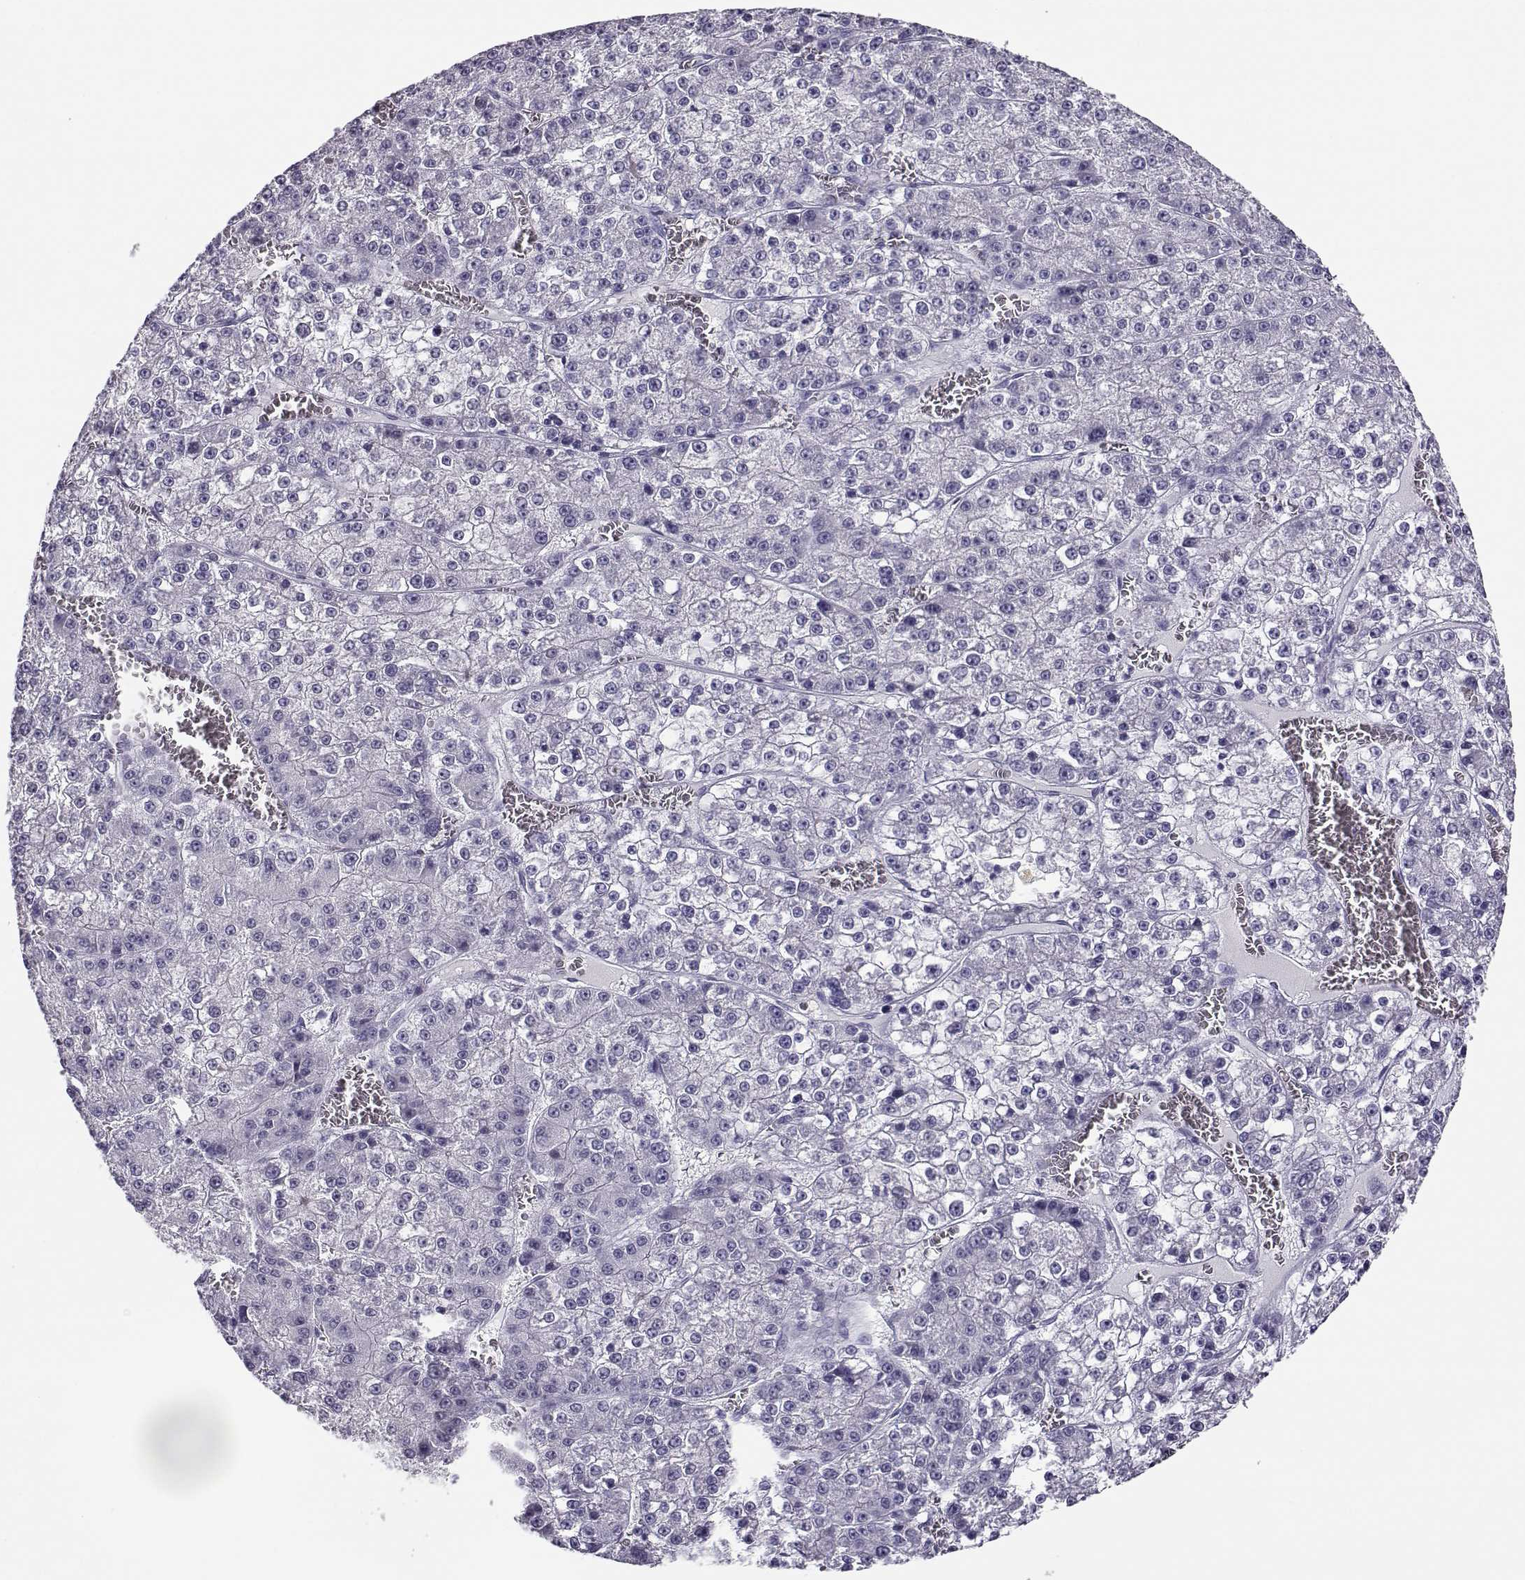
{"staining": {"intensity": "negative", "quantity": "none", "location": "none"}, "tissue": "liver cancer", "cell_type": "Tumor cells", "image_type": "cancer", "snomed": [{"axis": "morphology", "description": "Carcinoma, Hepatocellular, NOS"}, {"axis": "topography", "description": "Liver"}], "caption": "A micrograph of hepatocellular carcinoma (liver) stained for a protein demonstrates no brown staining in tumor cells.", "gene": "RHOXF2", "patient": {"sex": "female", "age": 73}}